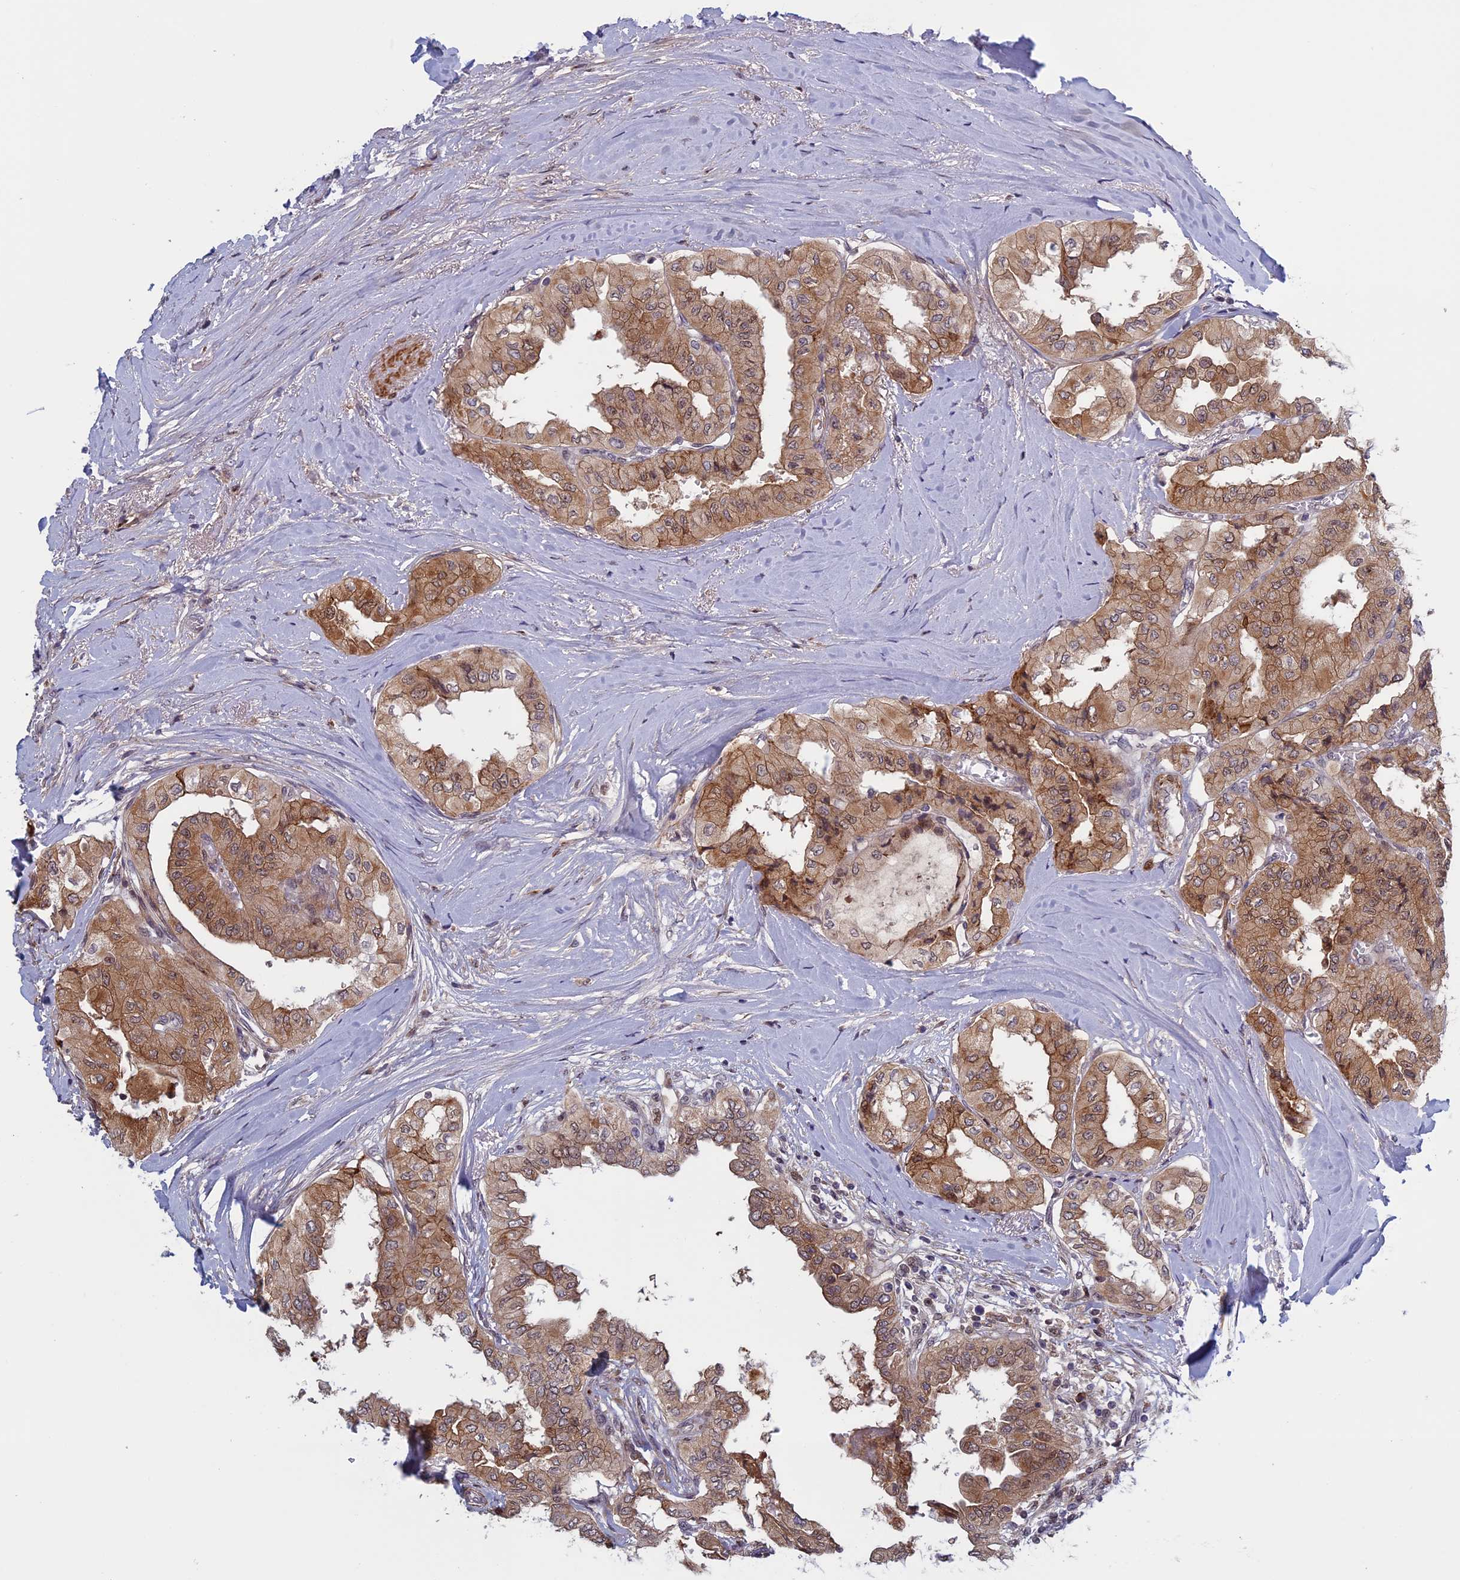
{"staining": {"intensity": "moderate", "quantity": ">75%", "location": "cytoplasmic/membranous,nuclear"}, "tissue": "thyroid cancer", "cell_type": "Tumor cells", "image_type": "cancer", "snomed": [{"axis": "morphology", "description": "Papillary adenocarcinoma, NOS"}, {"axis": "topography", "description": "Thyroid gland"}], "caption": "Immunohistochemistry (IHC) micrograph of human thyroid cancer (papillary adenocarcinoma) stained for a protein (brown), which displays medium levels of moderate cytoplasmic/membranous and nuclear expression in approximately >75% of tumor cells.", "gene": "FADS1", "patient": {"sex": "female", "age": 59}}